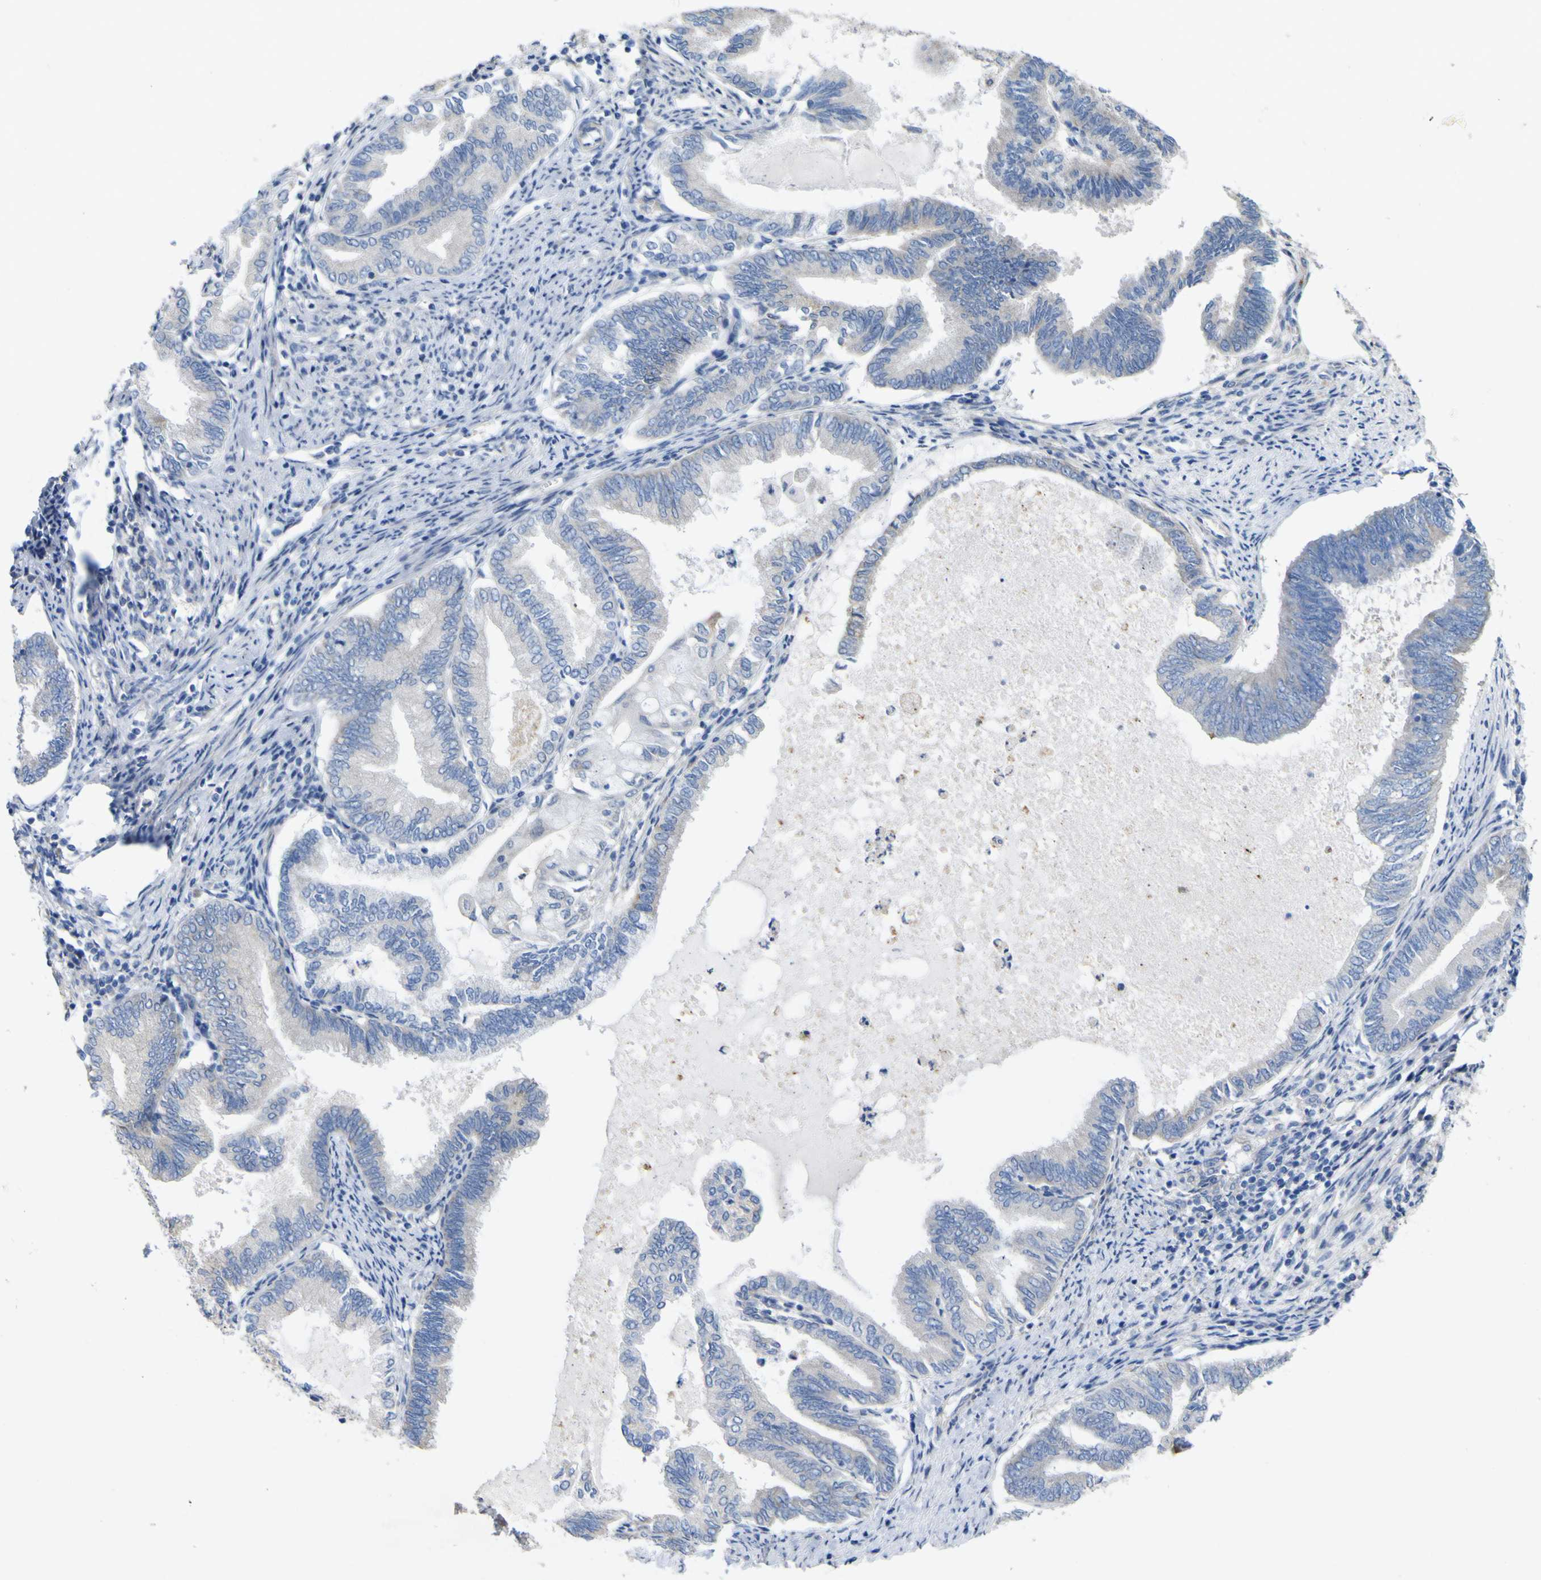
{"staining": {"intensity": "negative", "quantity": "none", "location": "none"}, "tissue": "endometrial cancer", "cell_type": "Tumor cells", "image_type": "cancer", "snomed": [{"axis": "morphology", "description": "Adenocarcinoma, NOS"}, {"axis": "topography", "description": "Endometrium"}], "caption": "Immunohistochemistry histopathology image of neoplastic tissue: endometrial cancer stained with DAB (3,3'-diaminobenzidine) exhibits no significant protein expression in tumor cells. Nuclei are stained in blue.", "gene": "MYEOV", "patient": {"sex": "female", "age": 86}}